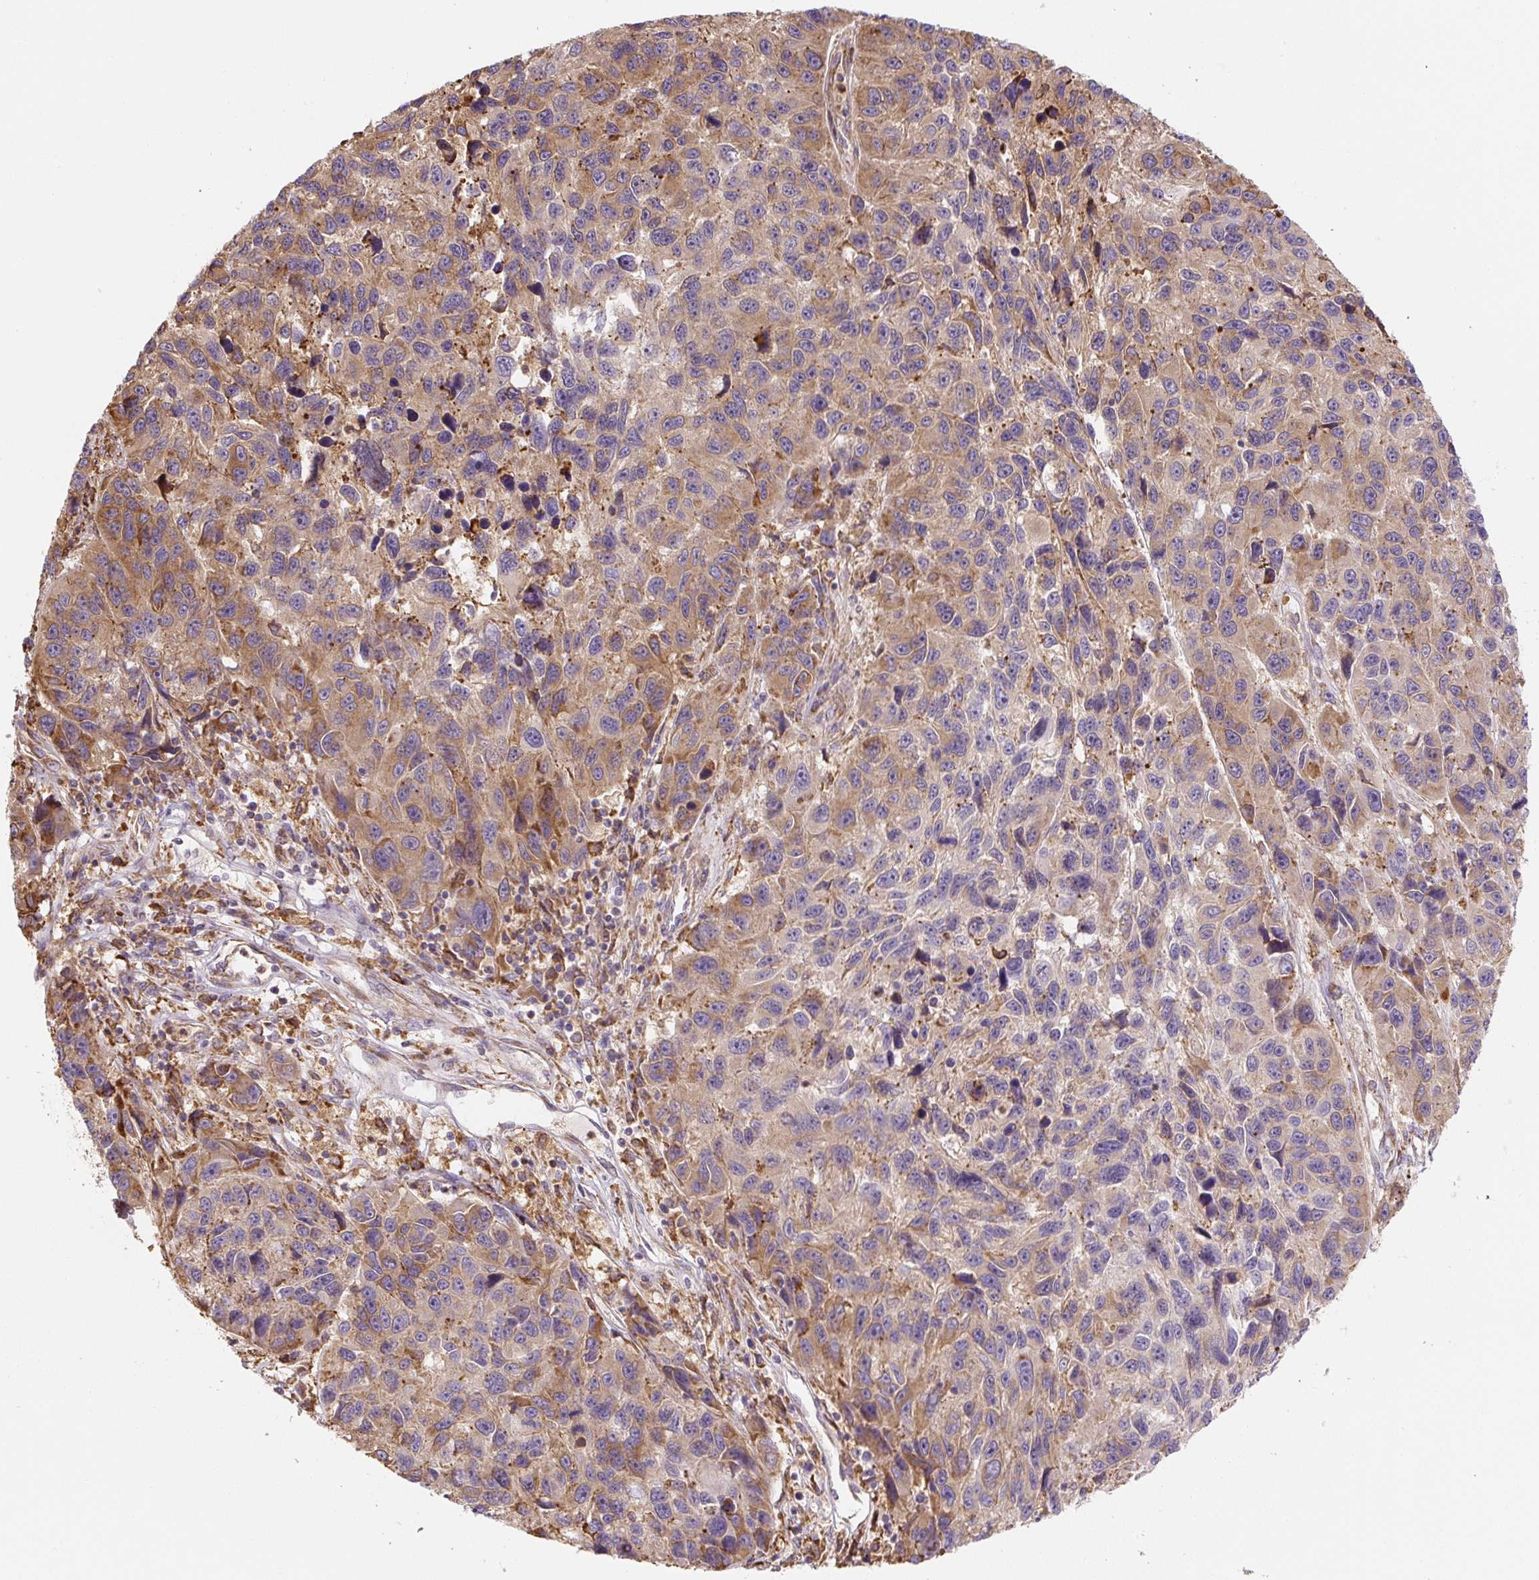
{"staining": {"intensity": "moderate", "quantity": "25%-75%", "location": "cytoplasmic/membranous"}, "tissue": "melanoma", "cell_type": "Tumor cells", "image_type": "cancer", "snomed": [{"axis": "morphology", "description": "Malignant melanoma, NOS"}, {"axis": "topography", "description": "Skin"}], "caption": "Moderate cytoplasmic/membranous protein positivity is appreciated in approximately 25%-75% of tumor cells in malignant melanoma. The protein is stained brown, and the nuclei are stained in blue (DAB IHC with brightfield microscopy, high magnification).", "gene": "RASA1", "patient": {"sex": "male", "age": 53}}